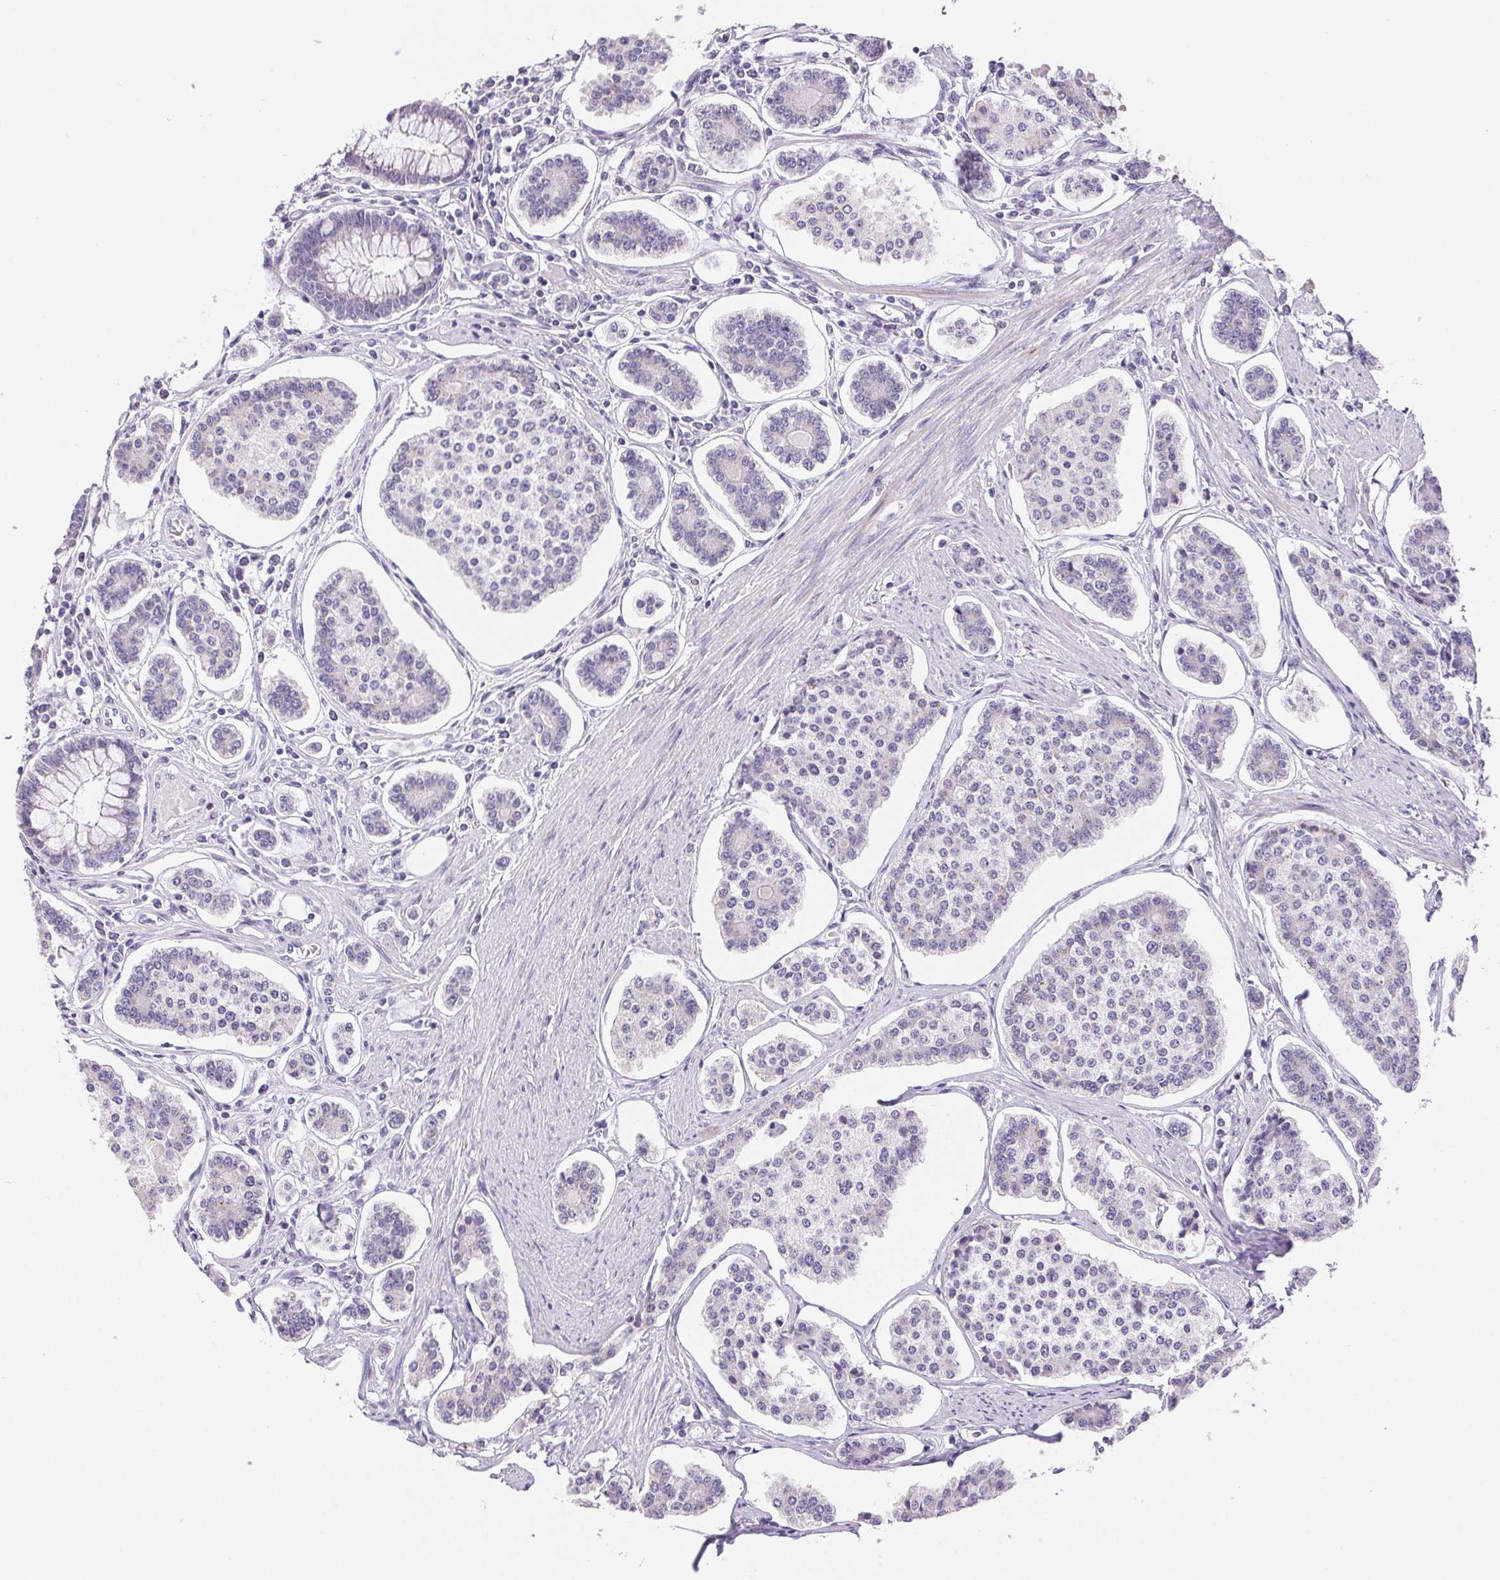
{"staining": {"intensity": "negative", "quantity": "none", "location": "none"}, "tissue": "carcinoid", "cell_type": "Tumor cells", "image_type": "cancer", "snomed": [{"axis": "morphology", "description": "Carcinoid, malignant, NOS"}, {"axis": "topography", "description": "Small intestine"}], "caption": "Protein analysis of carcinoid (malignant) demonstrates no significant positivity in tumor cells. (DAB (3,3'-diaminobenzidine) IHC with hematoxylin counter stain).", "gene": "ARHGAP11B", "patient": {"sex": "female", "age": 65}}